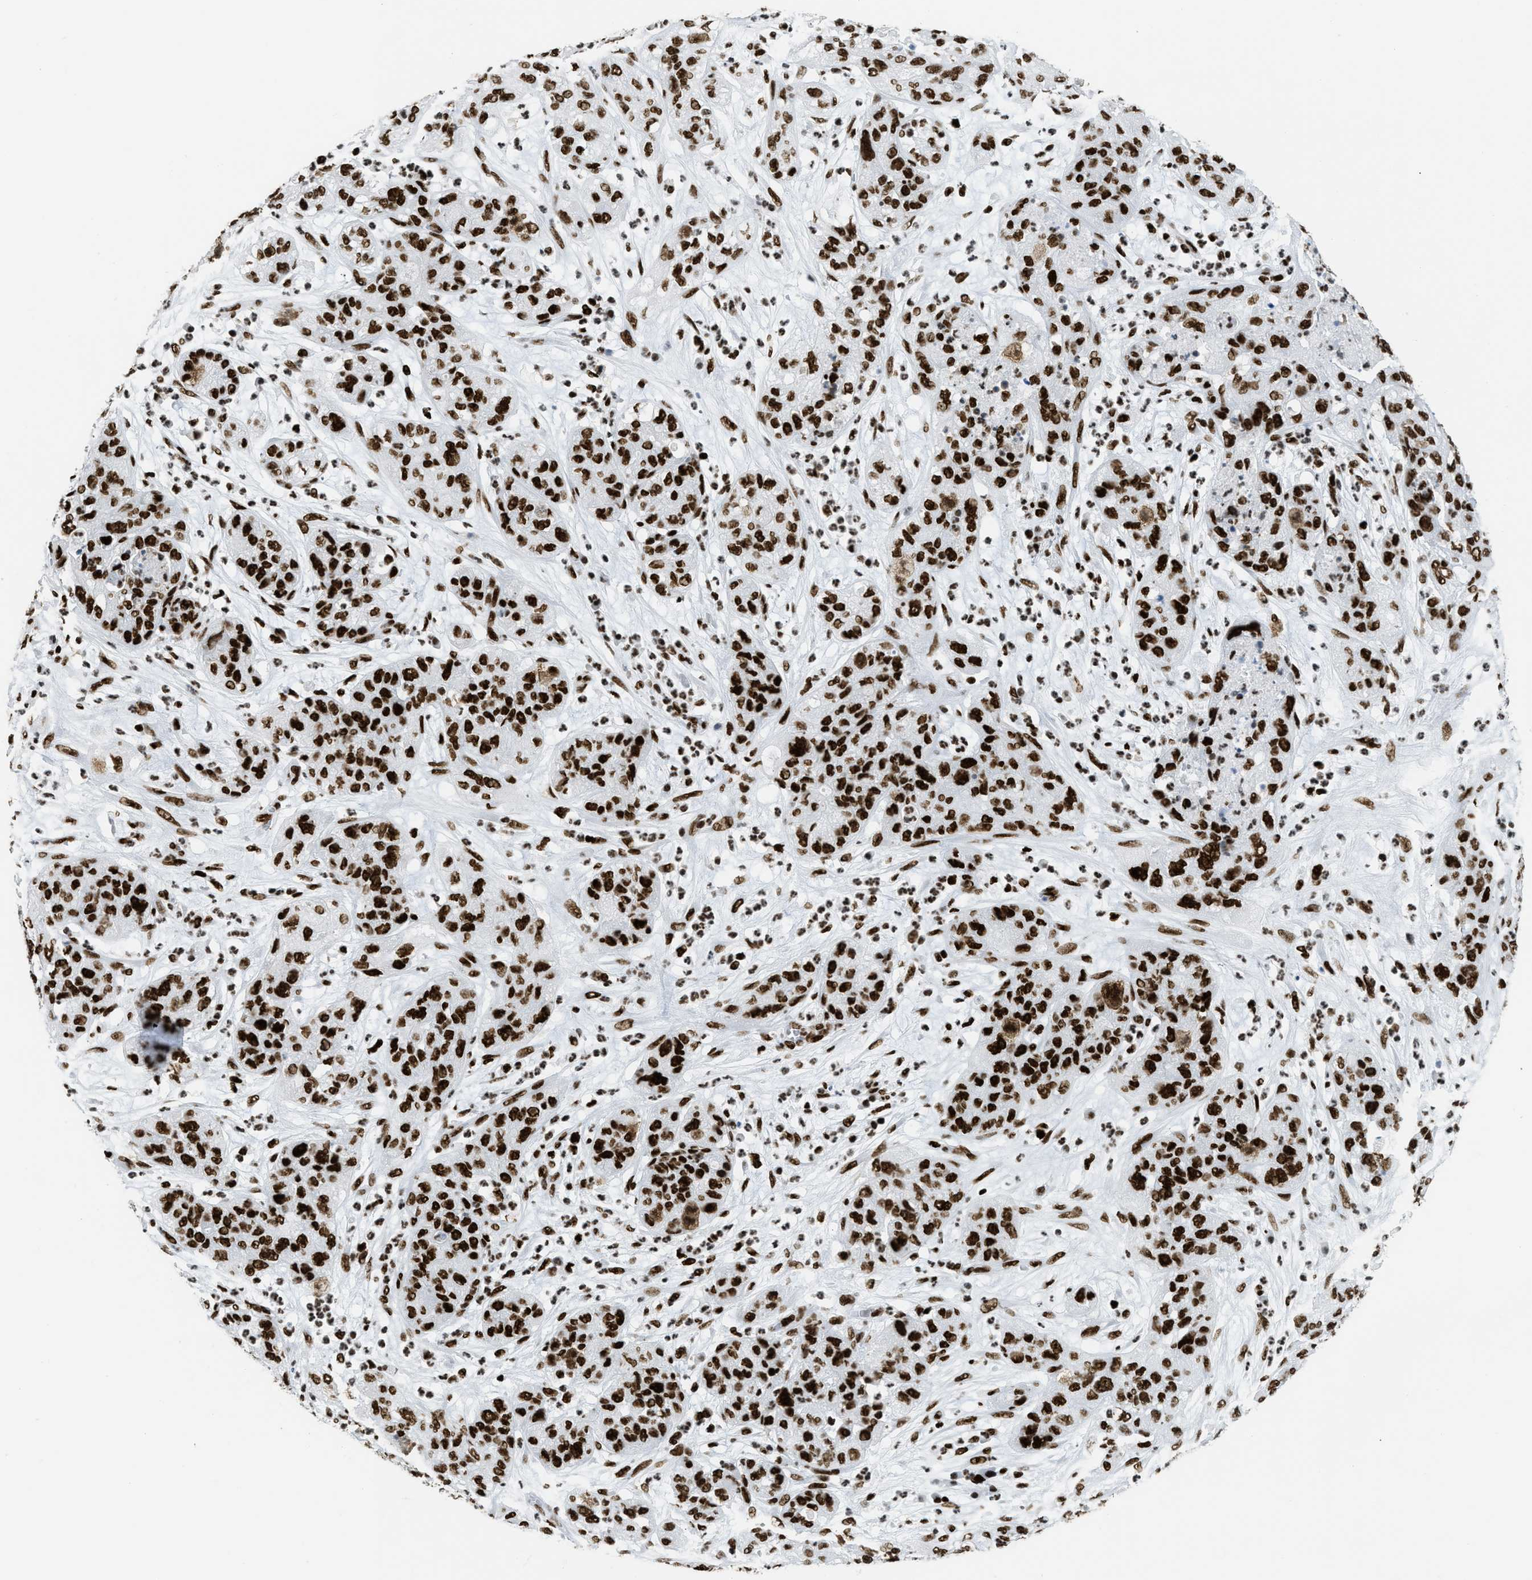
{"staining": {"intensity": "strong", "quantity": ">75%", "location": "nuclear"}, "tissue": "pancreatic cancer", "cell_type": "Tumor cells", "image_type": "cancer", "snomed": [{"axis": "morphology", "description": "Adenocarcinoma, NOS"}, {"axis": "topography", "description": "Pancreas"}], "caption": "Protein expression analysis of pancreatic adenocarcinoma exhibits strong nuclear staining in about >75% of tumor cells. (Brightfield microscopy of DAB IHC at high magnification).", "gene": "PIF1", "patient": {"sex": "female", "age": 78}}